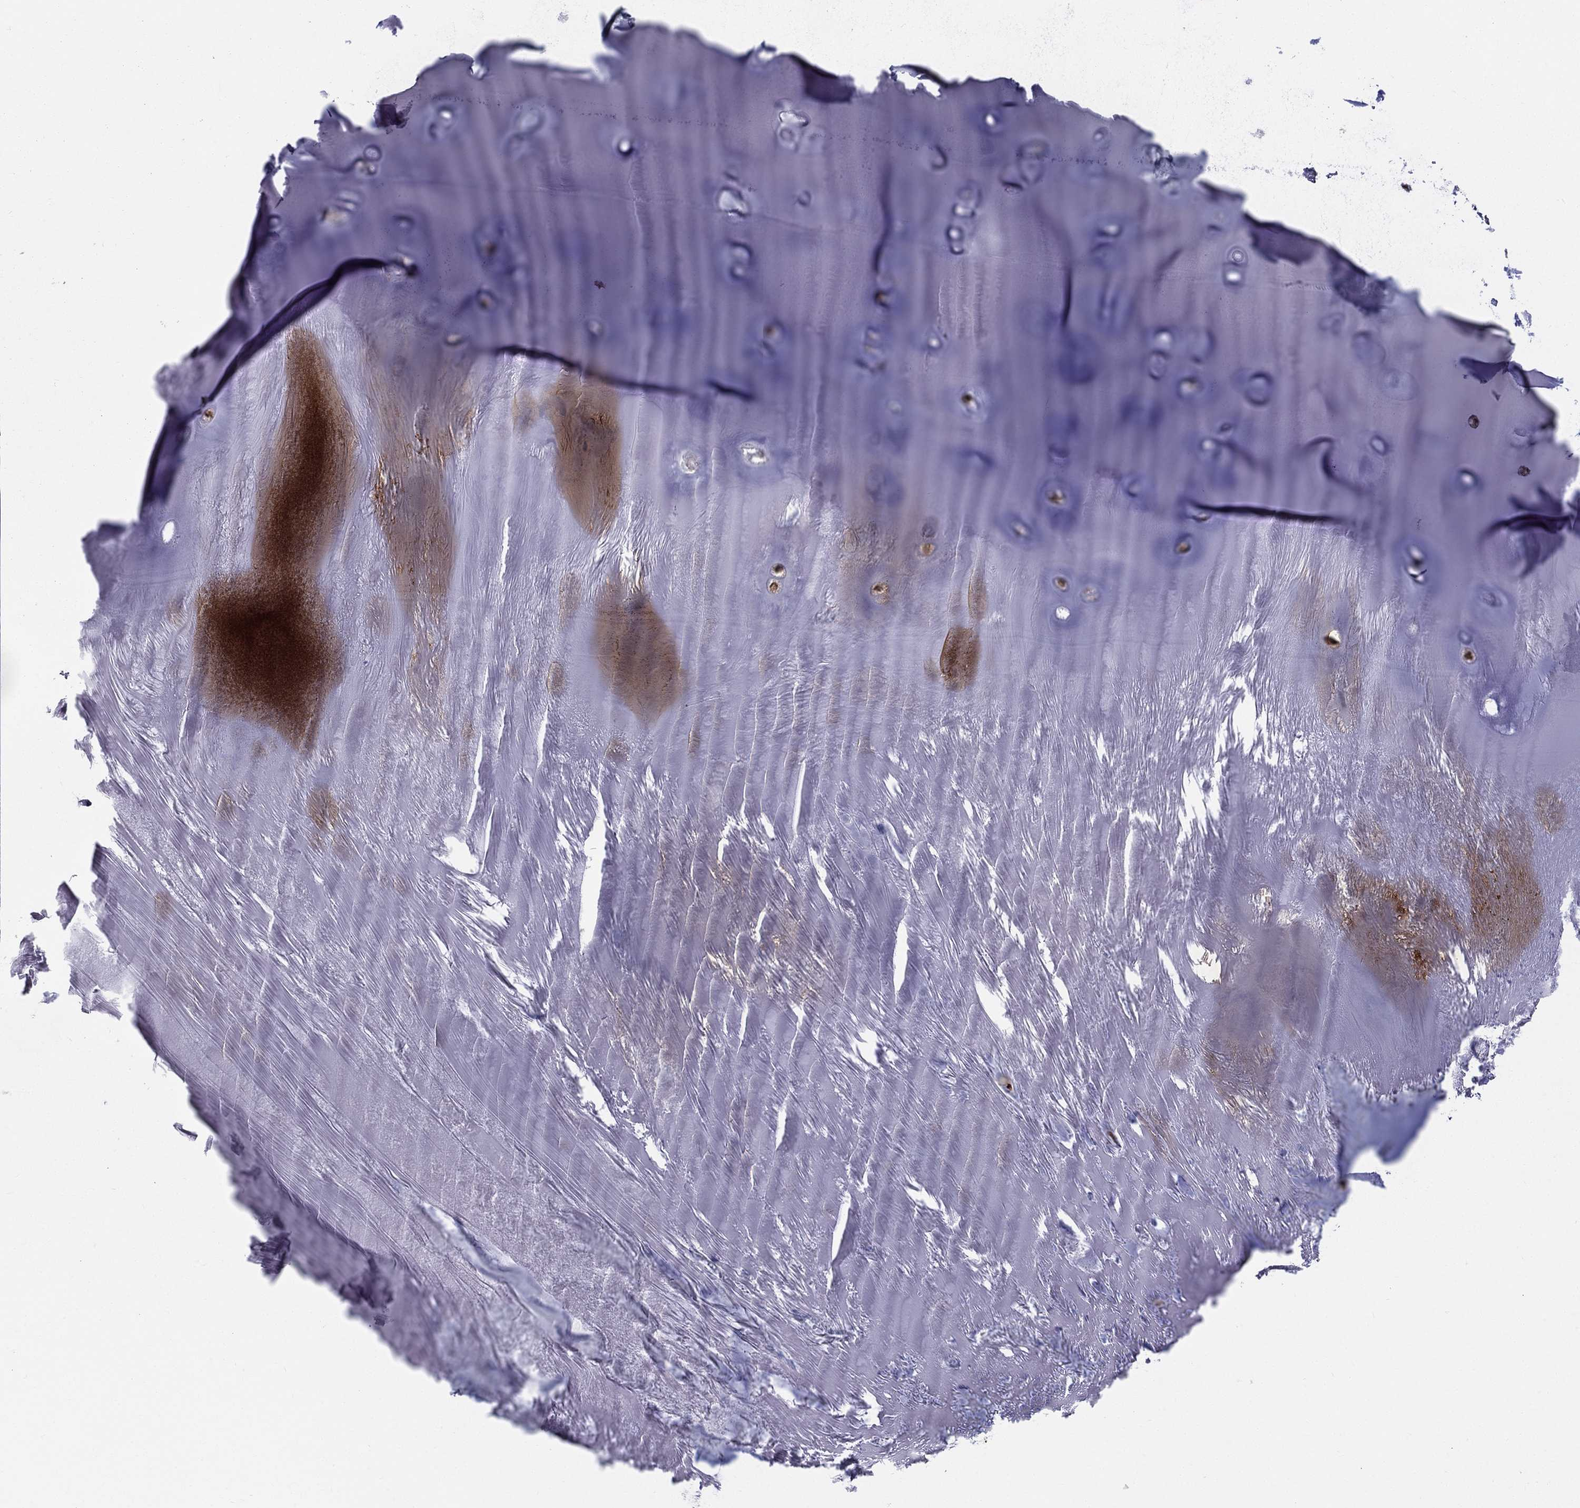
{"staining": {"intensity": "strong", "quantity": "<25%", "location": "nuclear"}, "tissue": "adipose tissue", "cell_type": "Adipocytes", "image_type": "normal", "snomed": [{"axis": "morphology", "description": "Normal tissue, NOS"}, {"axis": "topography", "description": "Cartilage tissue"}], "caption": "Adipose tissue stained with DAB immunohistochemistry (IHC) displays medium levels of strong nuclear staining in approximately <25% of adipocytes.", "gene": "JMJD6", "patient": {"sex": "male", "age": 81}}